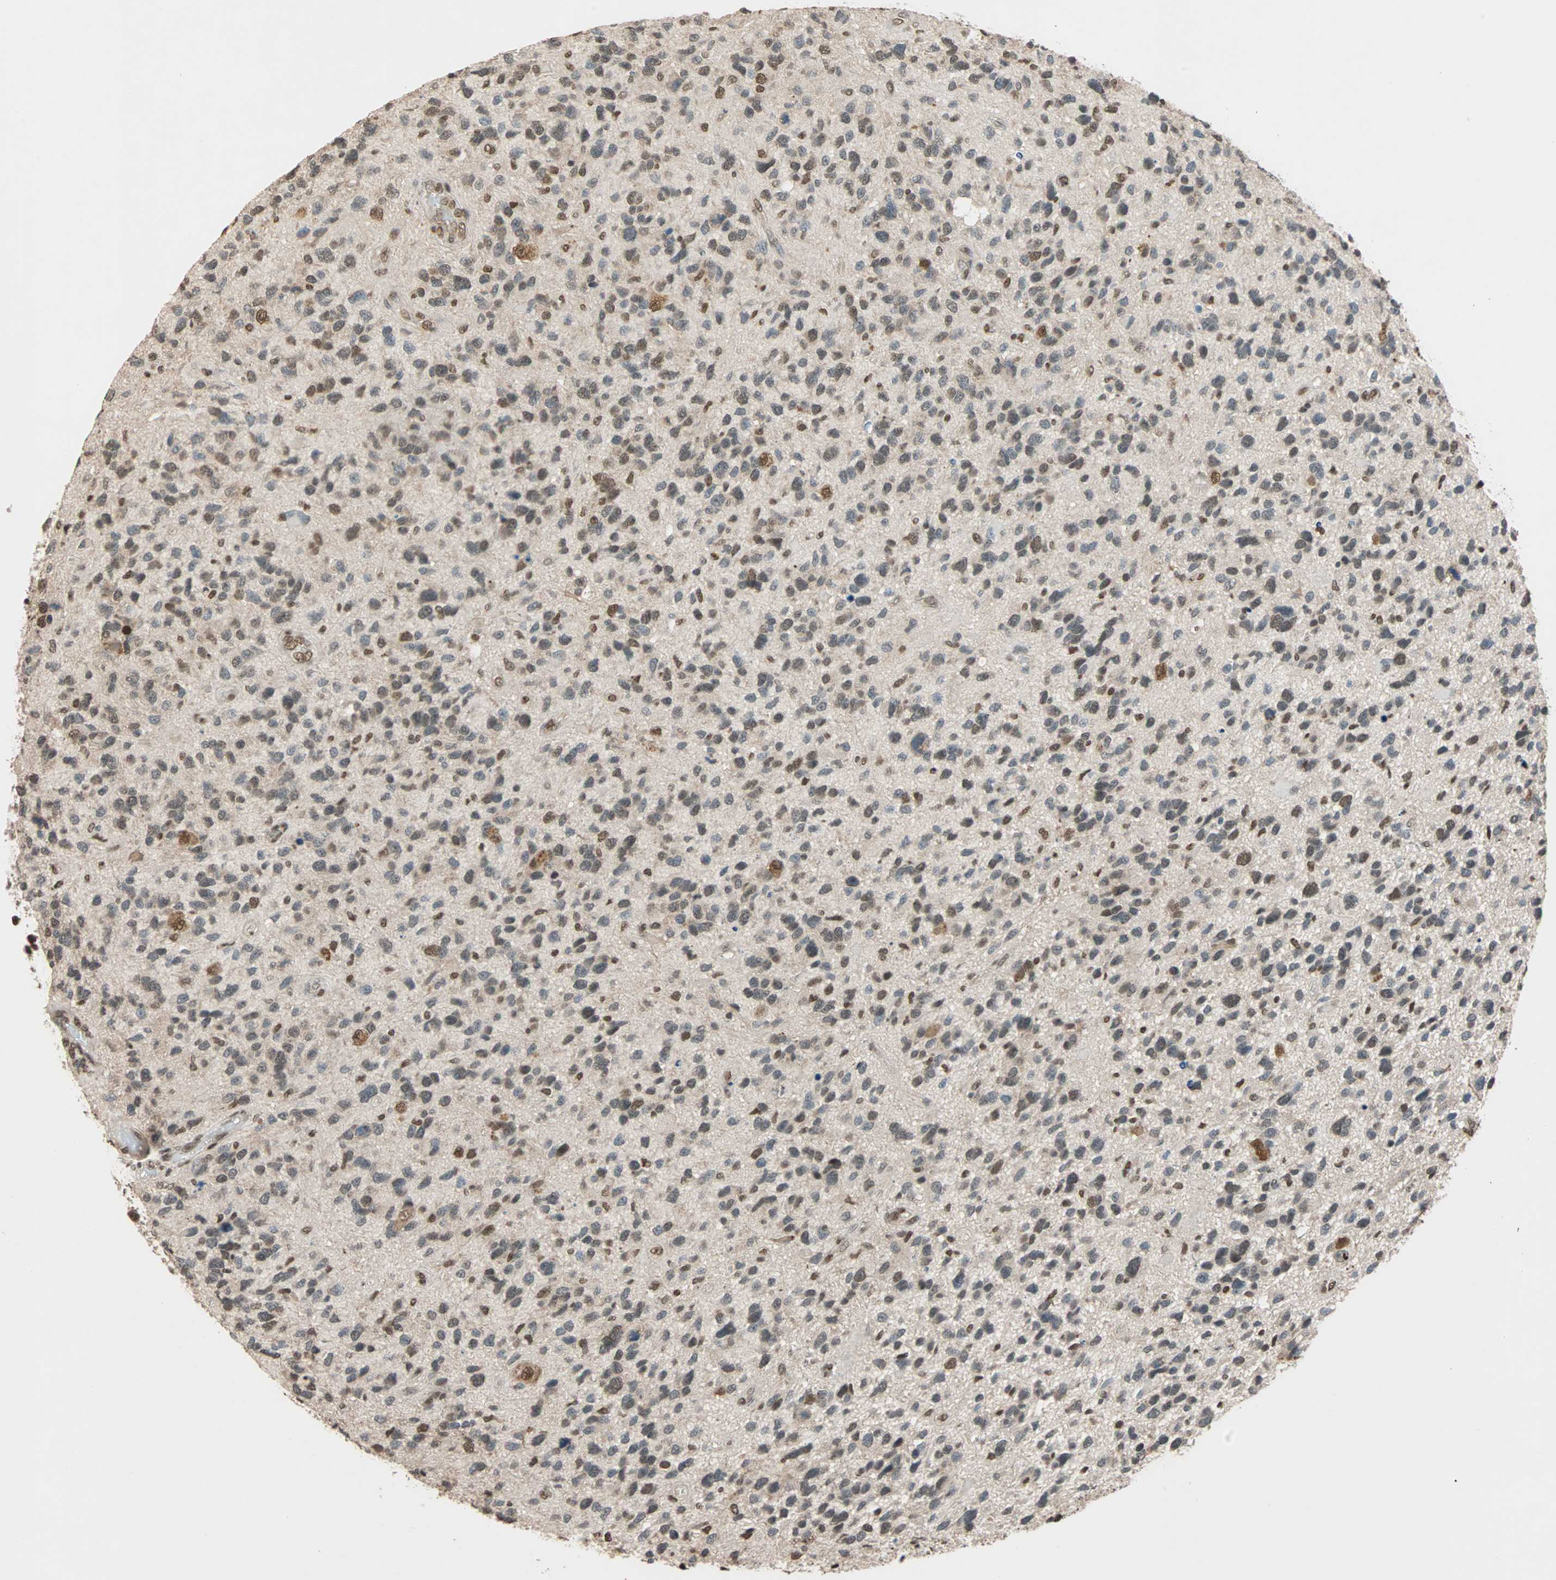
{"staining": {"intensity": "moderate", "quantity": "25%-75%", "location": "nuclear"}, "tissue": "glioma", "cell_type": "Tumor cells", "image_type": "cancer", "snomed": [{"axis": "morphology", "description": "Glioma, malignant, High grade"}, {"axis": "topography", "description": "Brain"}], "caption": "This photomicrograph reveals immunohistochemistry (IHC) staining of human malignant glioma (high-grade), with medium moderate nuclear staining in about 25%-75% of tumor cells.", "gene": "DAZAP1", "patient": {"sex": "female", "age": 58}}